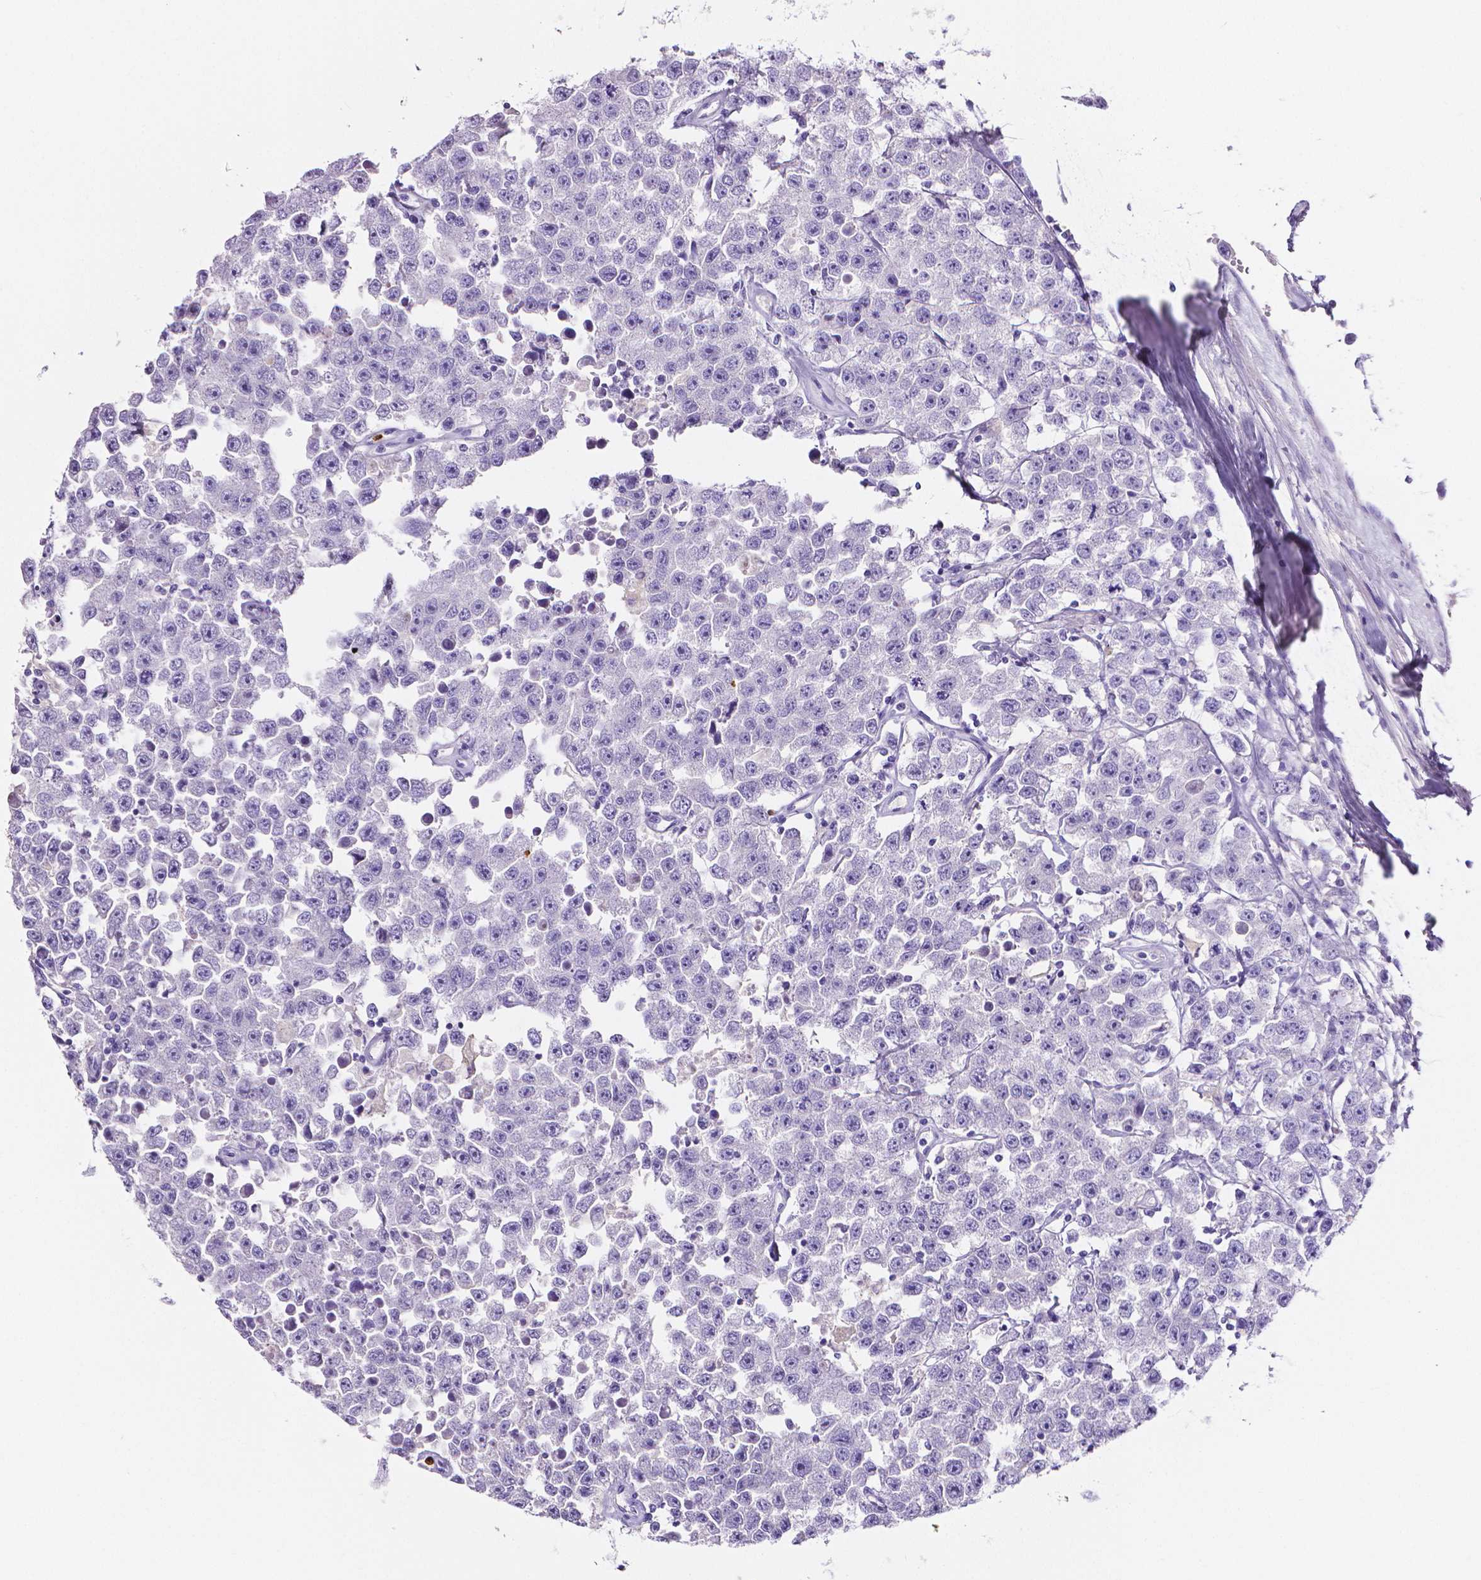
{"staining": {"intensity": "negative", "quantity": "none", "location": "none"}, "tissue": "testis cancer", "cell_type": "Tumor cells", "image_type": "cancer", "snomed": [{"axis": "morphology", "description": "Seminoma, NOS"}, {"axis": "topography", "description": "Testis"}], "caption": "A photomicrograph of seminoma (testis) stained for a protein reveals no brown staining in tumor cells.", "gene": "MMP9", "patient": {"sex": "male", "age": 52}}